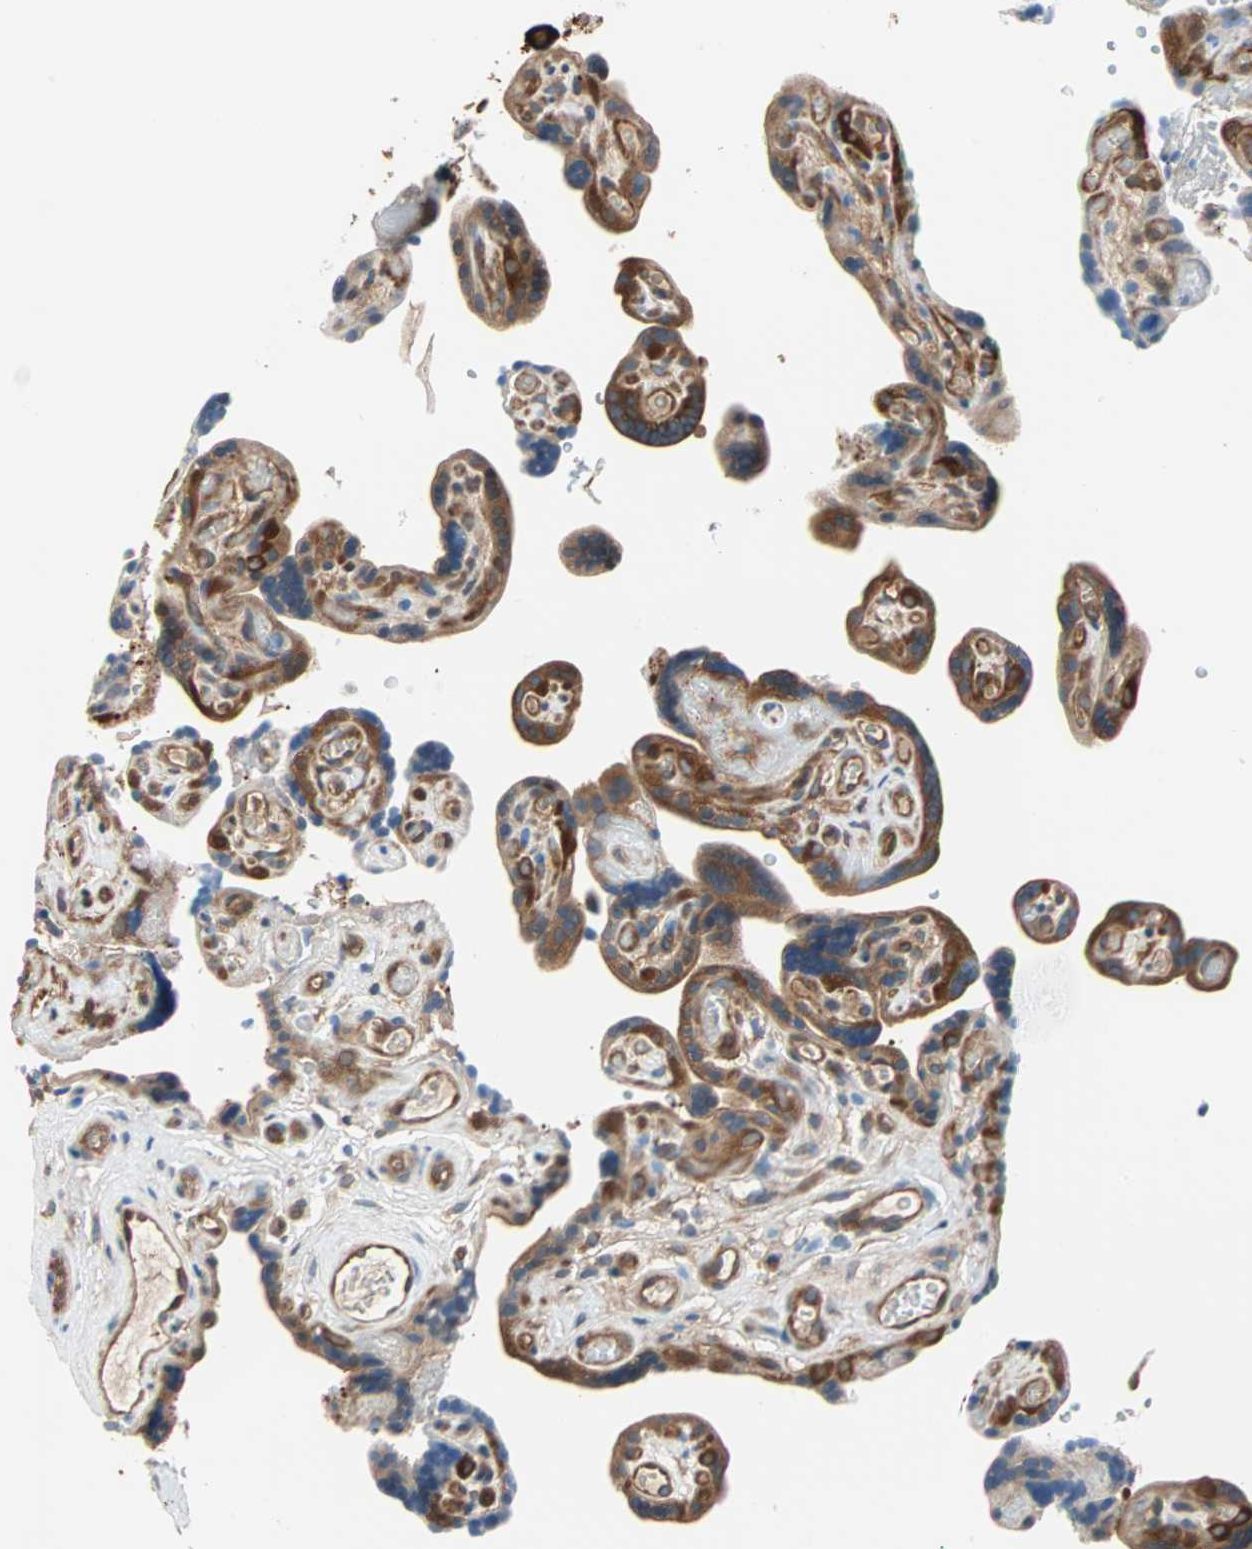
{"staining": {"intensity": "weak", "quantity": ">75%", "location": "cytoplasmic/membranous"}, "tissue": "placenta", "cell_type": "Decidual cells", "image_type": "normal", "snomed": [{"axis": "morphology", "description": "Normal tissue, NOS"}, {"axis": "topography", "description": "Placenta"}], "caption": "The image displays staining of unremarkable placenta, revealing weak cytoplasmic/membranous protein staining (brown color) within decidual cells.", "gene": "EEF2", "patient": {"sex": "female", "age": 30}}